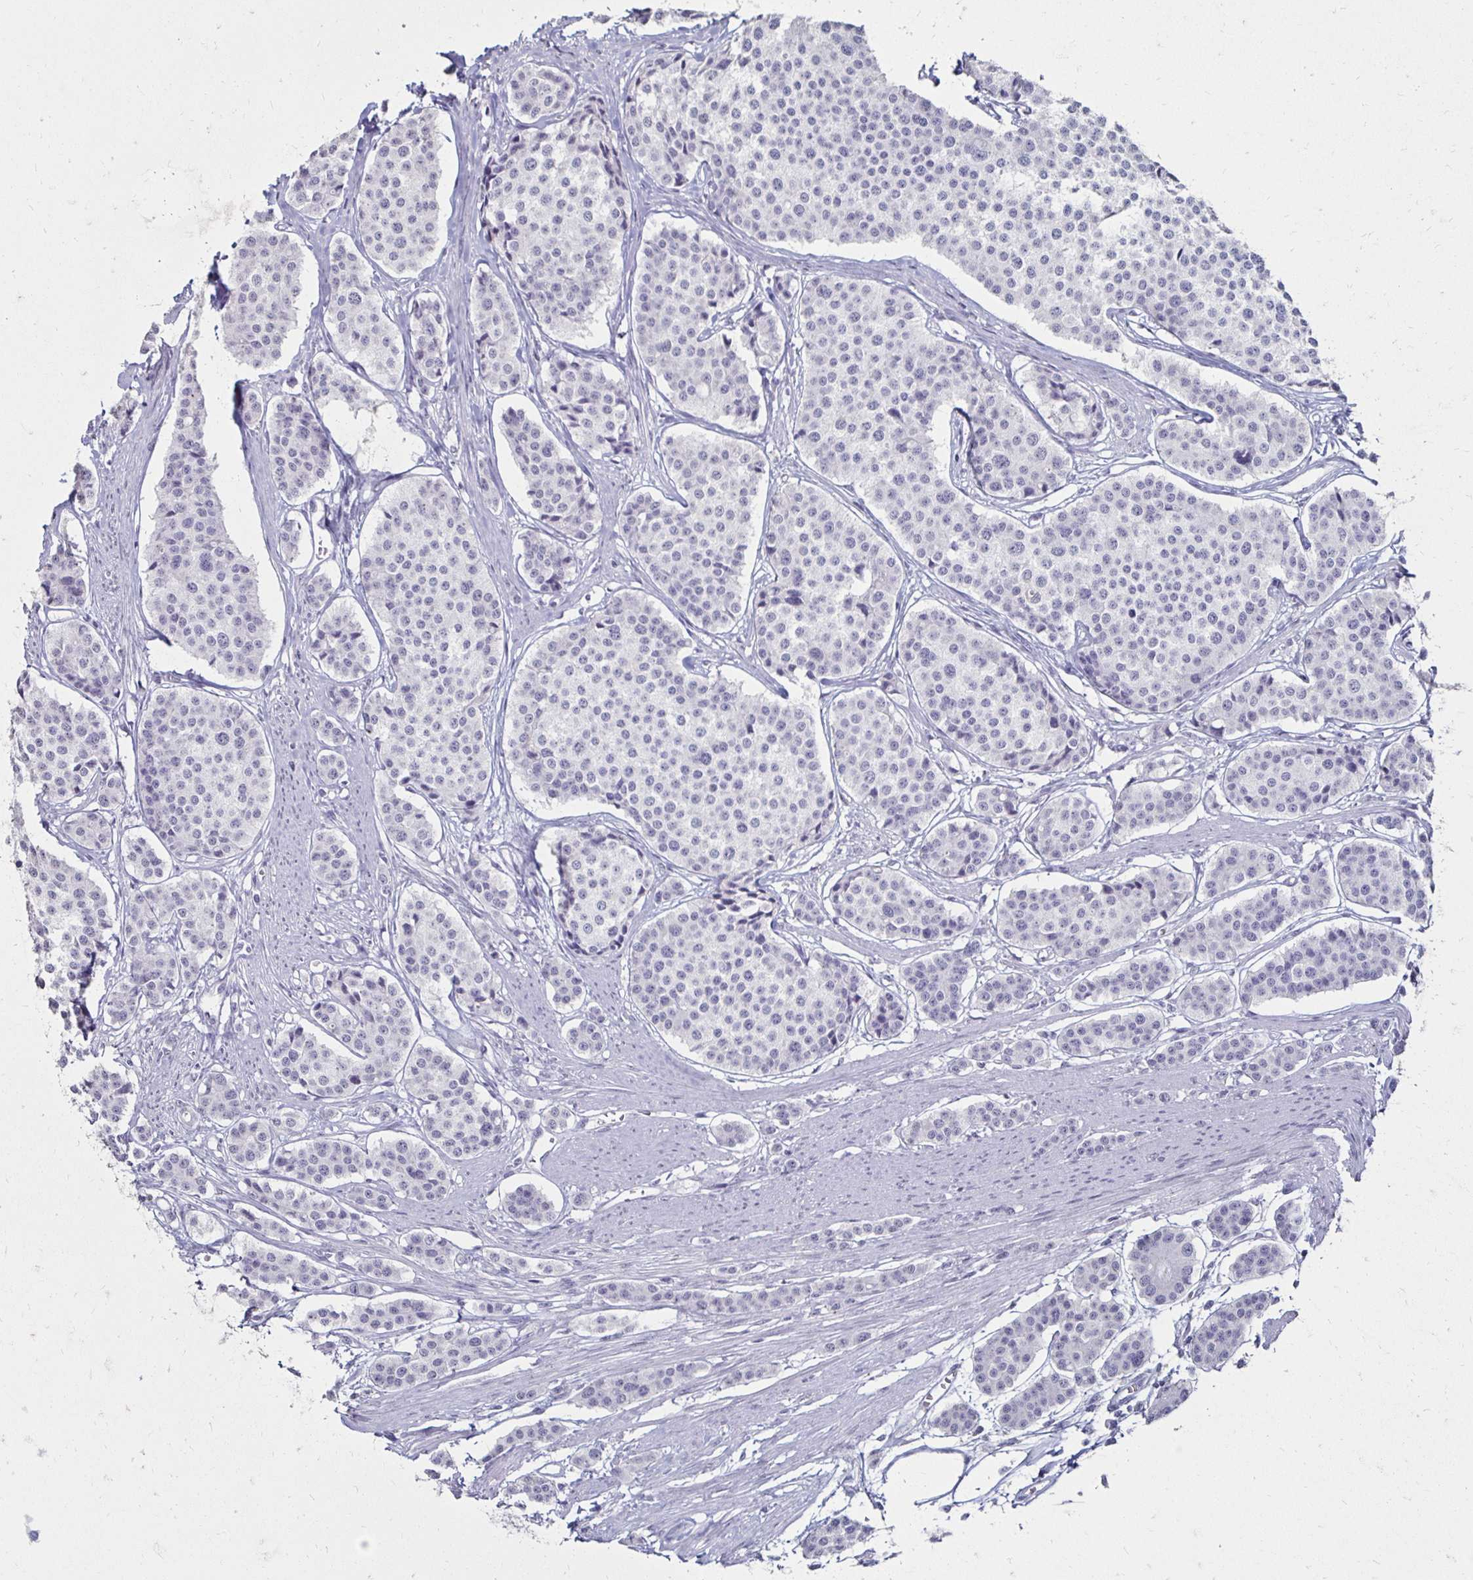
{"staining": {"intensity": "negative", "quantity": "none", "location": "none"}, "tissue": "carcinoid", "cell_type": "Tumor cells", "image_type": "cancer", "snomed": [{"axis": "morphology", "description": "Carcinoid, malignant, NOS"}, {"axis": "topography", "description": "Small intestine"}], "caption": "Histopathology image shows no protein staining in tumor cells of carcinoid tissue.", "gene": "TOMM34", "patient": {"sex": "male", "age": 60}}